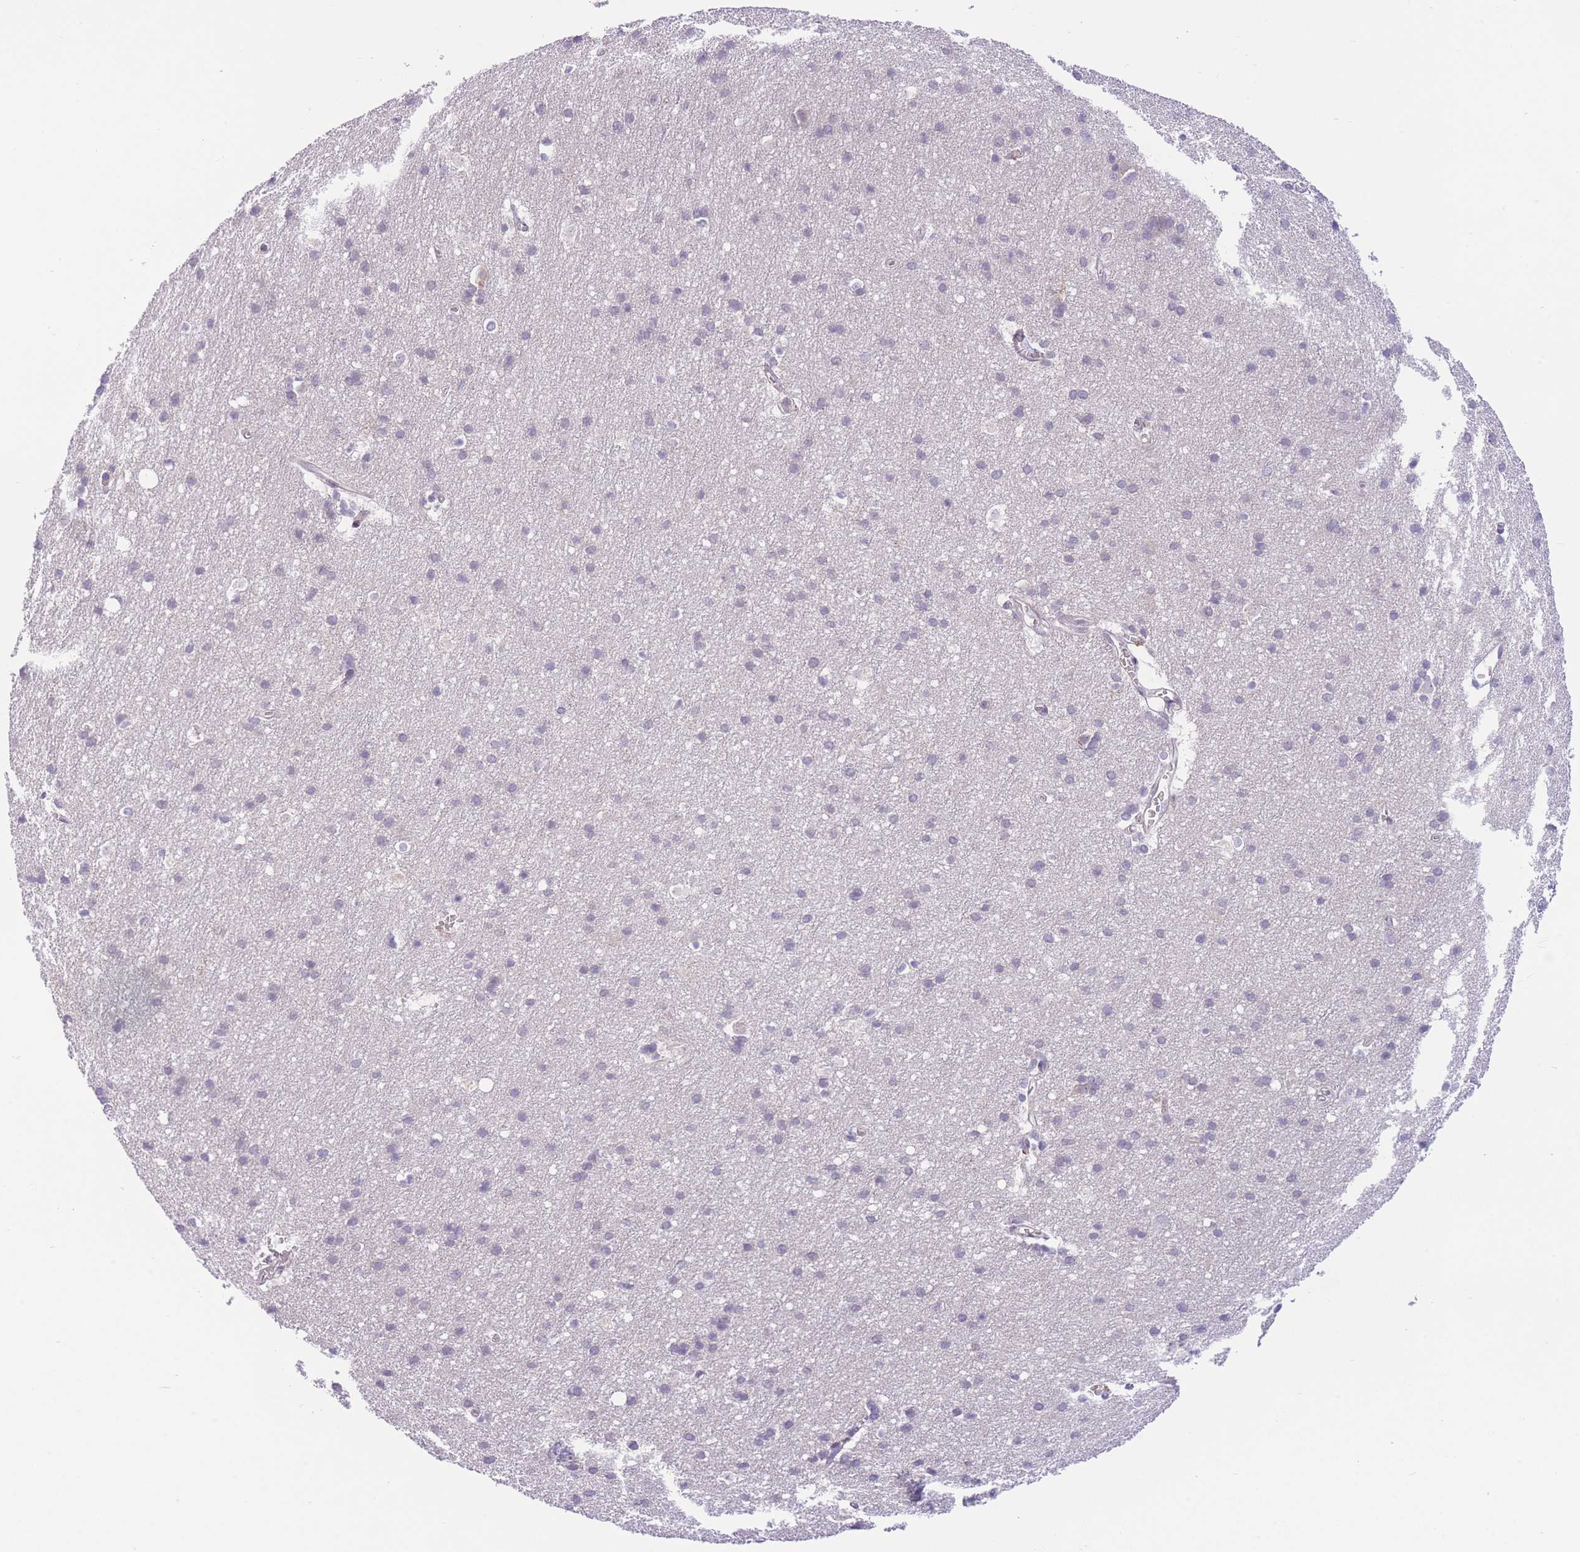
{"staining": {"intensity": "moderate", "quantity": "<25%", "location": "cytoplasmic/membranous"}, "tissue": "cerebral cortex", "cell_type": "Endothelial cells", "image_type": "normal", "snomed": [{"axis": "morphology", "description": "Normal tissue, NOS"}, {"axis": "topography", "description": "Cerebral cortex"}], "caption": "Immunohistochemistry image of normal cerebral cortex stained for a protein (brown), which reveals low levels of moderate cytoplasmic/membranous positivity in about <25% of endothelial cells.", "gene": "CDC25B", "patient": {"sex": "male", "age": 54}}